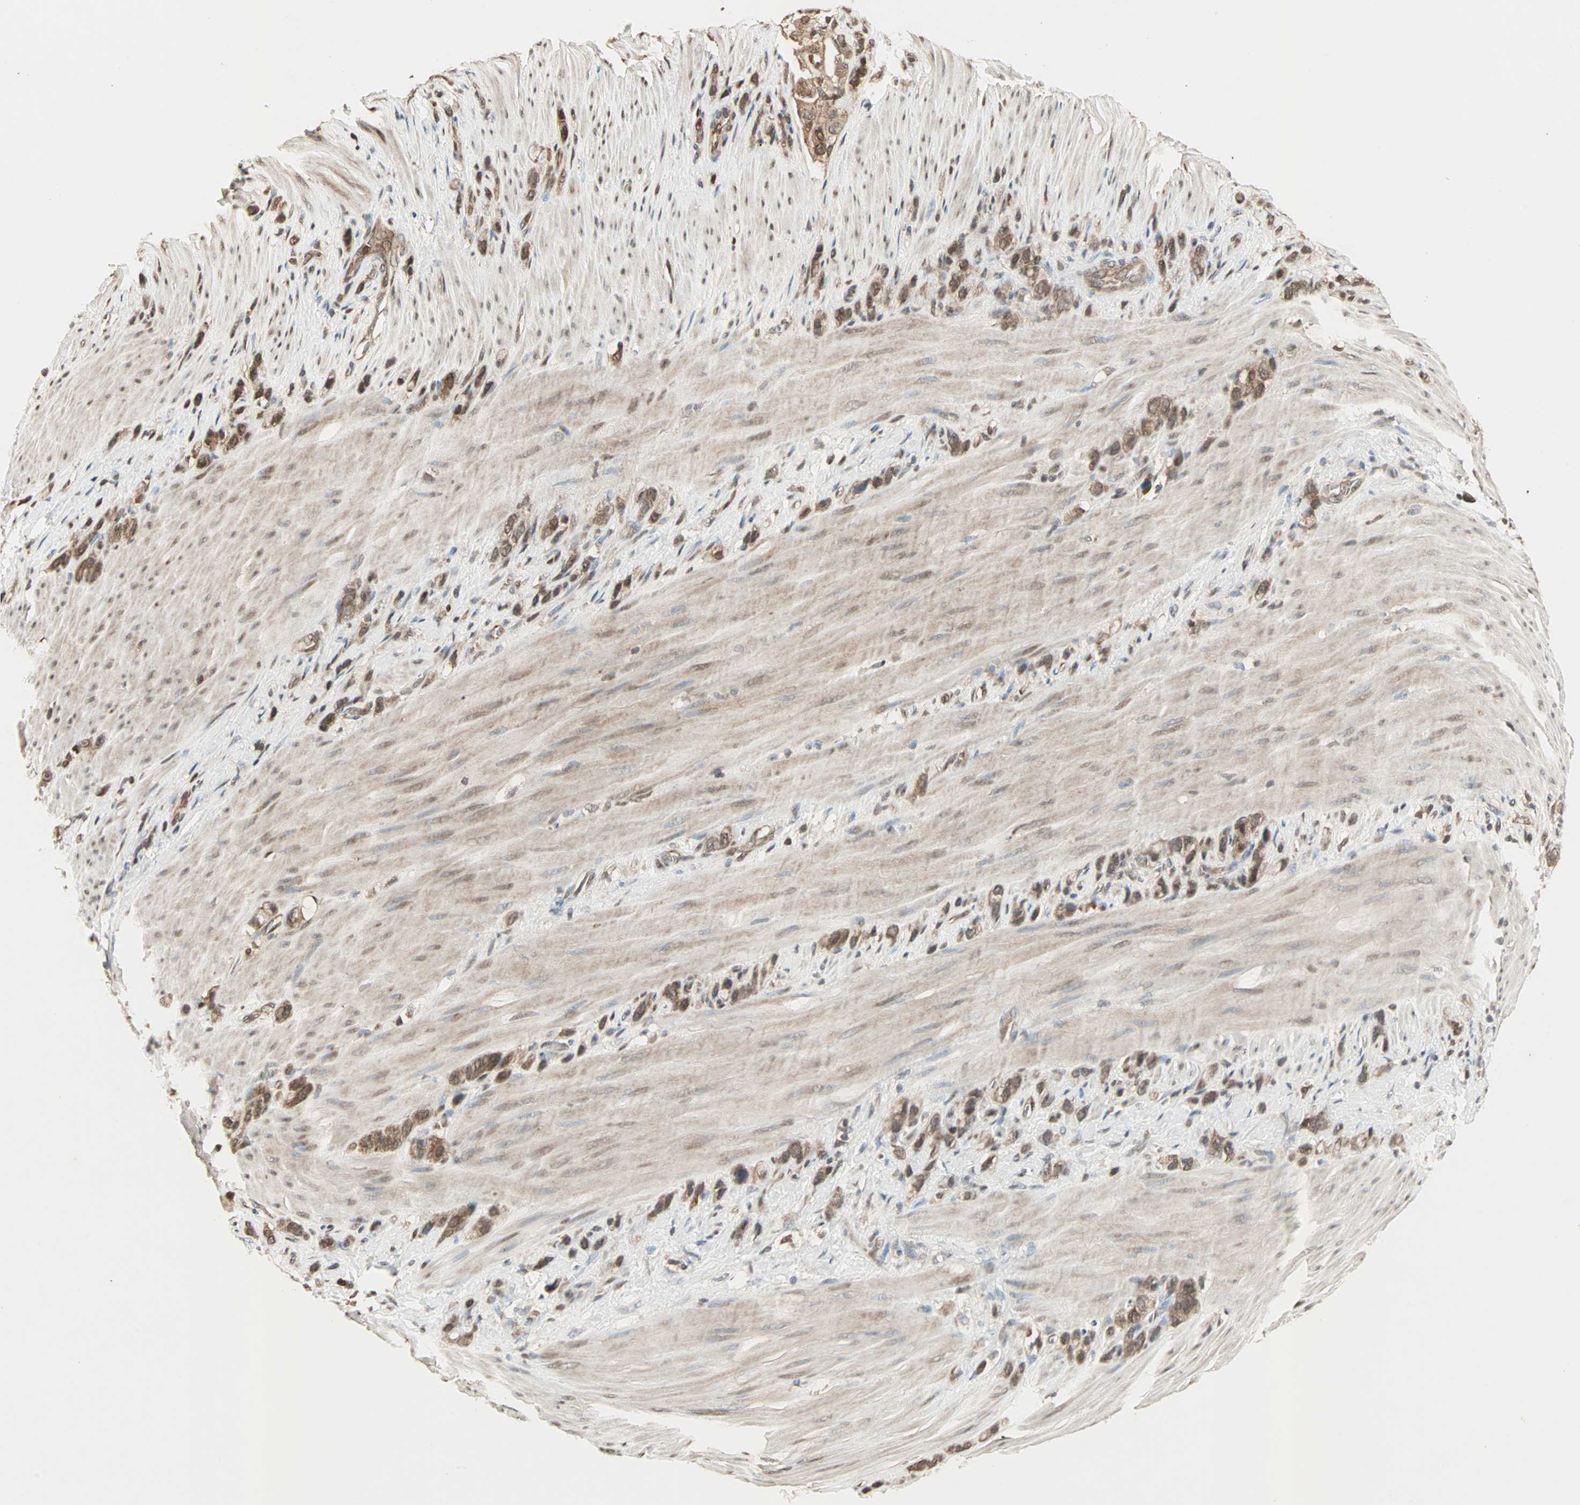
{"staining": {"intensity": "strong", "quantity": ">75%", "location": "cytoplasmic/membranous,nuclear"}, "tissue": "stomach cancer", "cell_type": "Tumor cells", "image_type": "cancer", "snomed": [{"axis": "morphology", "description": "Normal tissue, NOS"}, {"axis": "morphology", "description": "Adenocarcinoma, NOS"}, {"axis": "morphology", "description": "Adenocarcinoma, High grade"}, {"axis": "topography", "description": "Stomach, upper"}, {"axis": "topography", "description": "Stomach"}], "caption": "Immunohistochemical staining of human stomach high-grade adenocarcinoma displays high levels of strong cytoplasmic/membranous and nuclear protein staining in approximately >75% of tumor cells.", "gene": "DRG2", "patient": {"sex": "female", "age": 65}}